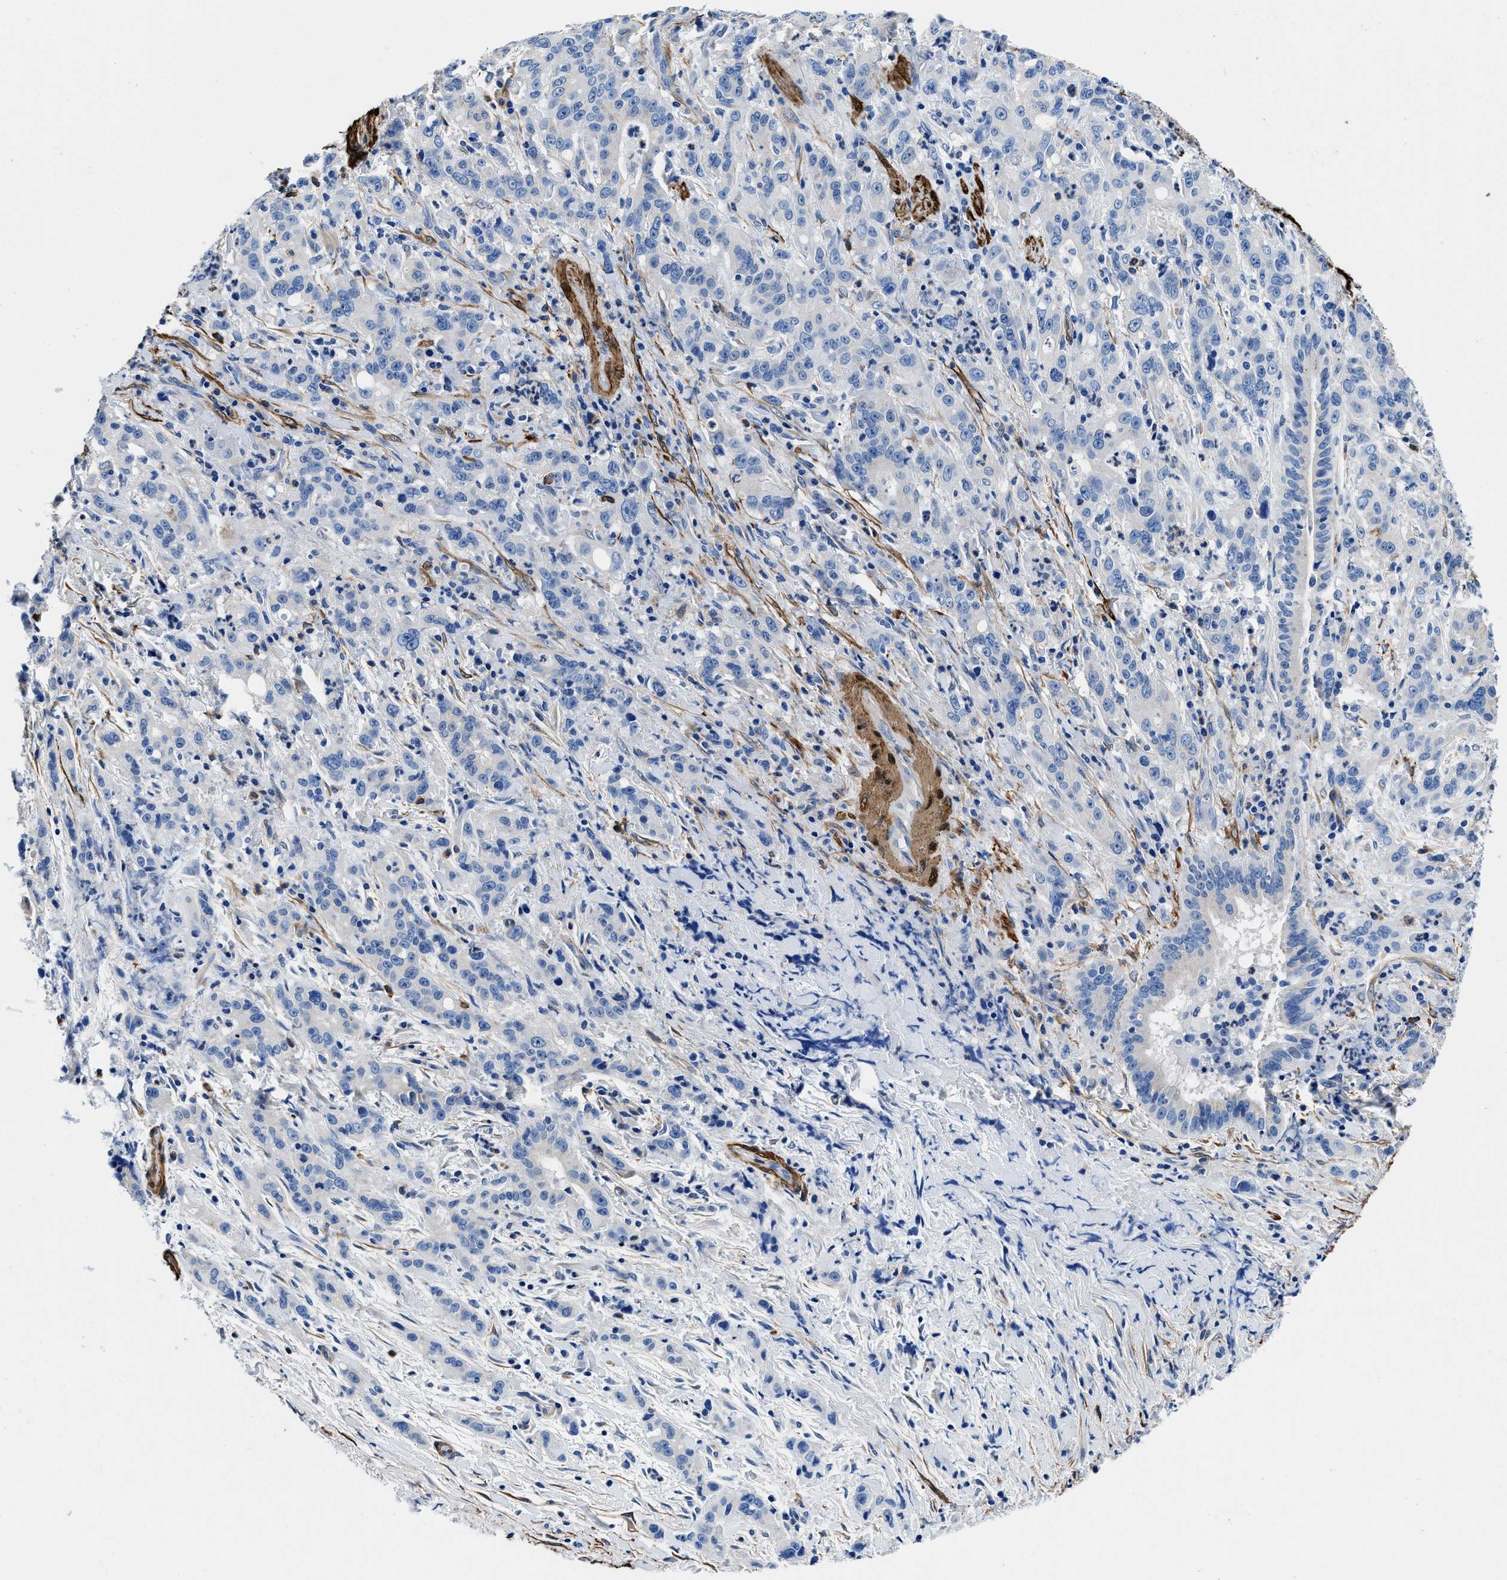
{"staining": {"intensity": "weak", "quantity": "<25%", "location": "cytoplasmic/membranous"}, "tissue": "liver cancer", "cell_type": "Tumor cells", "image_type": "cancer", "snomed": [{"axis": "morphology", "description": "Cholangiocarcinoma"}, {"axis": "topography", "description": "Liver"}], "caption": "This is an IHC image of human liver cancer (cholangiocarcinoma). There is no staining in tumor cells.", "gene": "TEX261", "patient": {"sex": "female", "age": 38}}